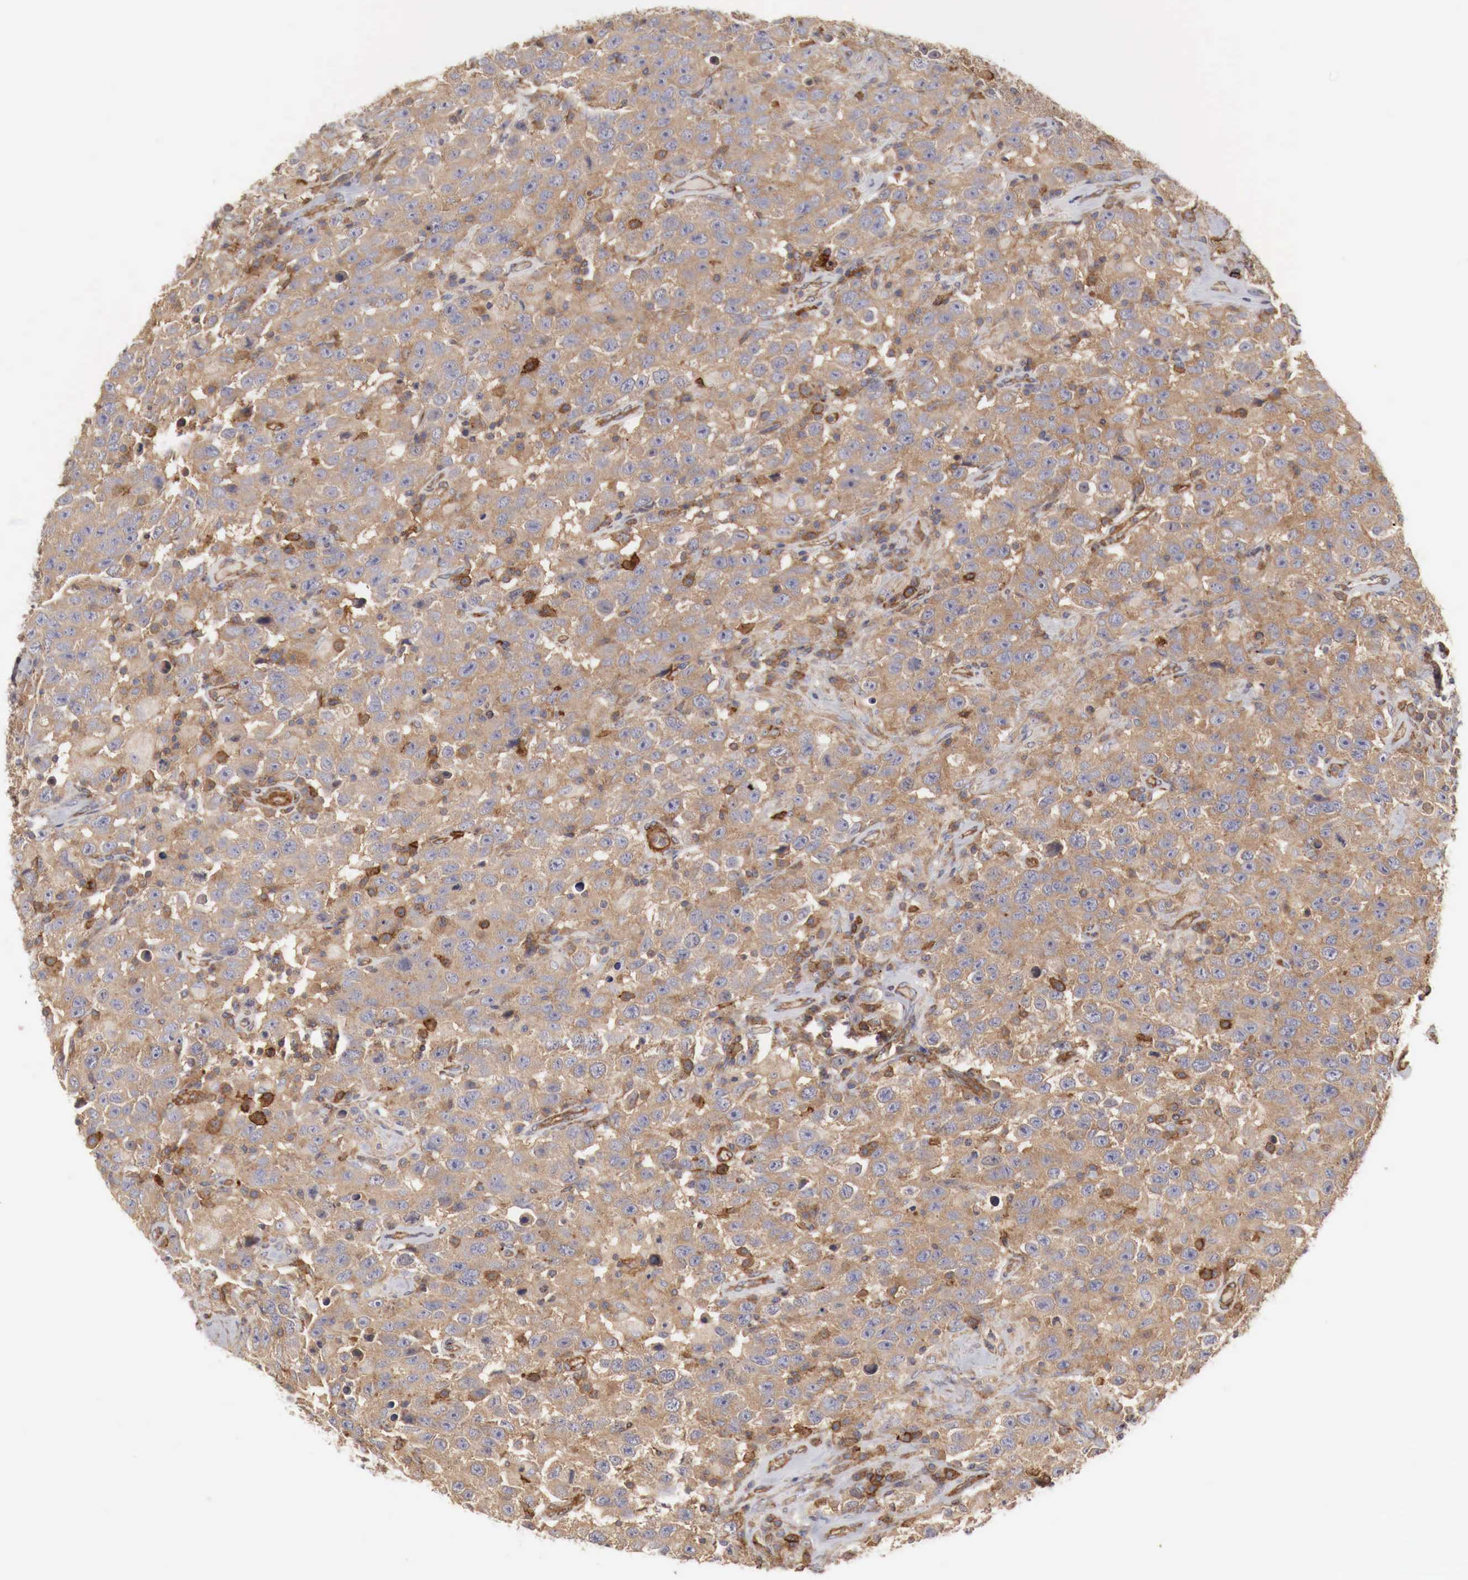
{"staining": {"intensity": "moderate", "quantity": ">75%", "location": "cytoplasmic/membranous"}, "tissue": "testis cancer", "cell_type": "Tumor cells", "image_type": "cancer", "snomed": [{"axis": "morphology", "description": "Seminoma, NOS"}, {"axis": "topography", "description": "Testis"}], "caption": "Human testis cancer (seminoma) stained with a protein marker demonstrates moderate staining in tumor cells.", "gene": "ARMCX4", "patient": {"sex": "male", "age": 41}}